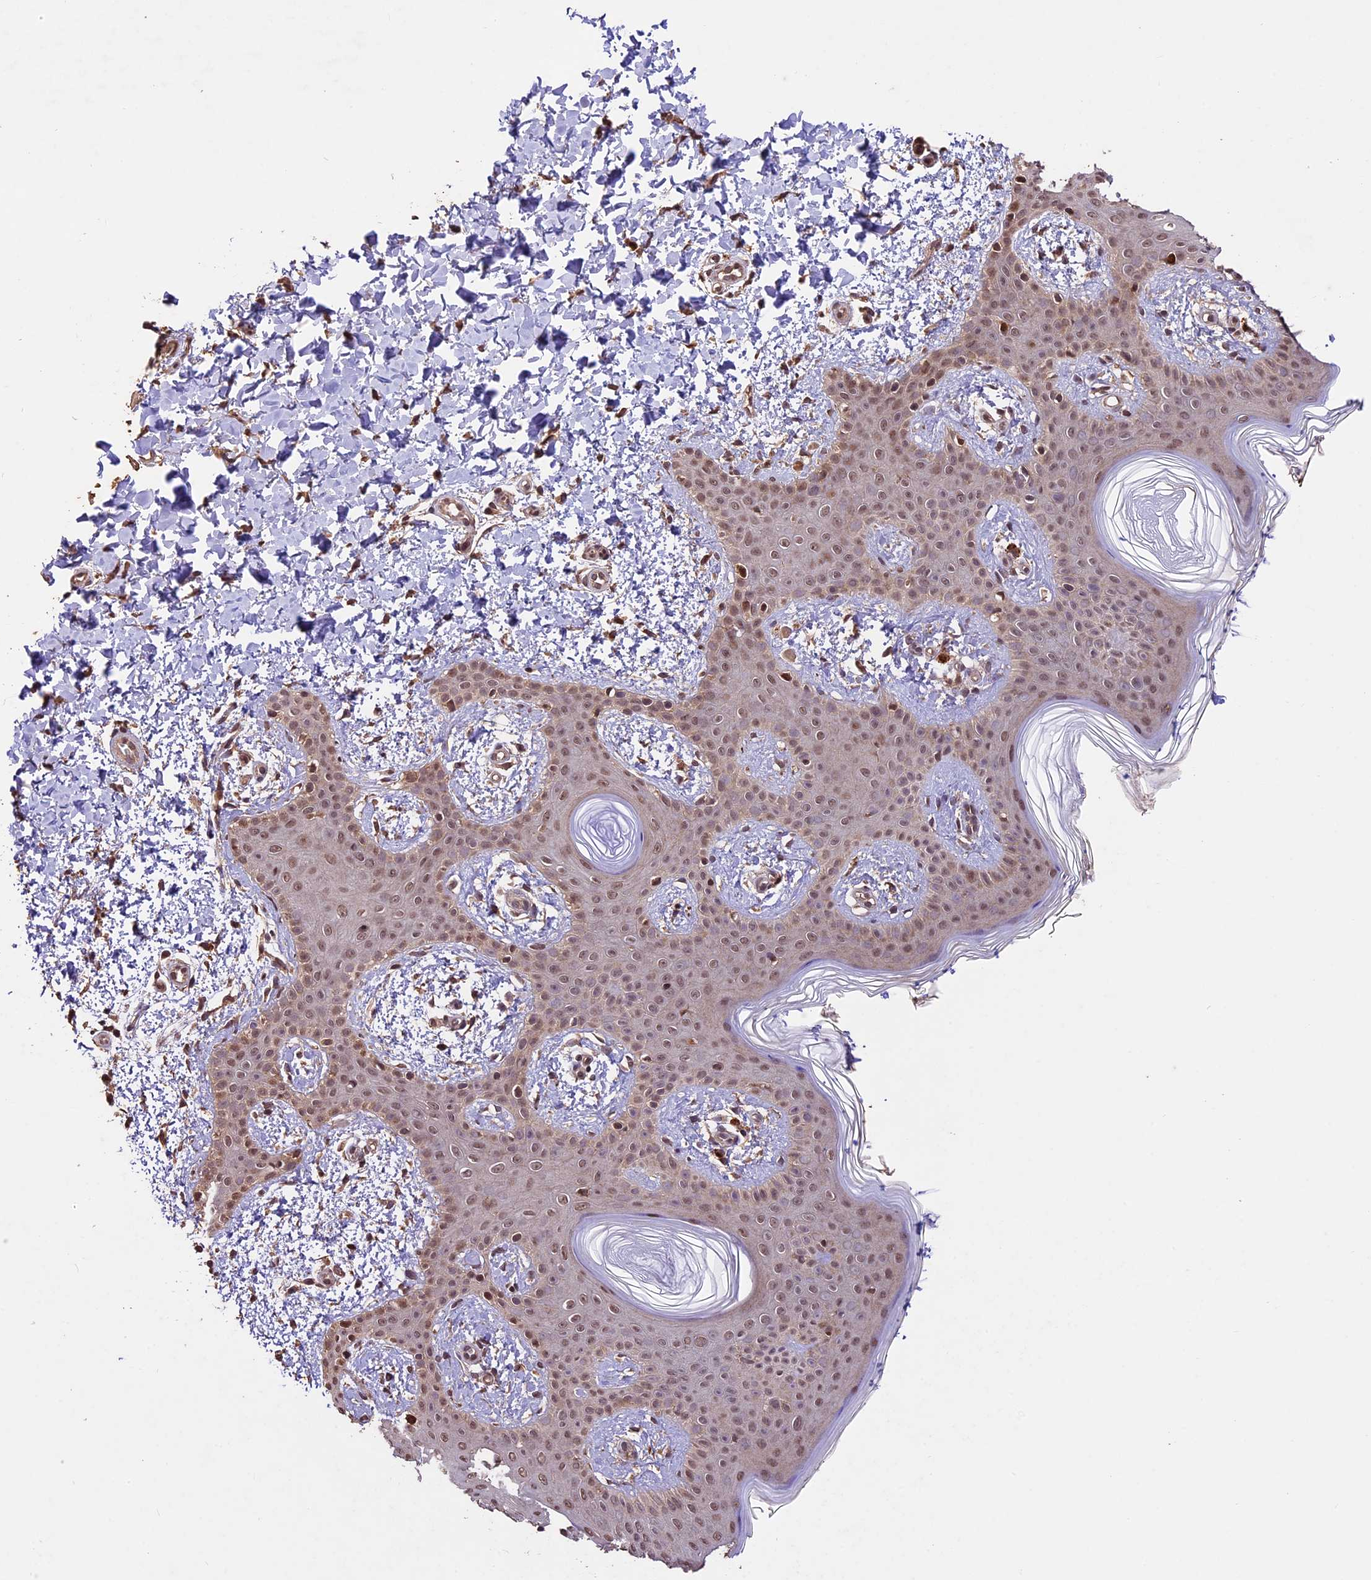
{"staining": {"intensity": "moderate", "quantity": ">75%", "location": "cytoplasmic/membranous,nuclear"}, "tissue": "skin", "cell_type": "Fibroblasts", "image_type": "normal", "snomed": [{"axis": "morphology", "description": "Normal tissue, NOS"}, {"axis": "topography", "description": "Skin"}], "caption": "Fibroblasts reveal medium levels of moderate cytoplasmic/membranous,nuclear positivity in about >75% of cells in unremarkable human skin. (DAB IHC with brightfield microscopy, high magnification).", "gene": "CDKN2AIP", "patient": {"sex": "male", "age": 36}}